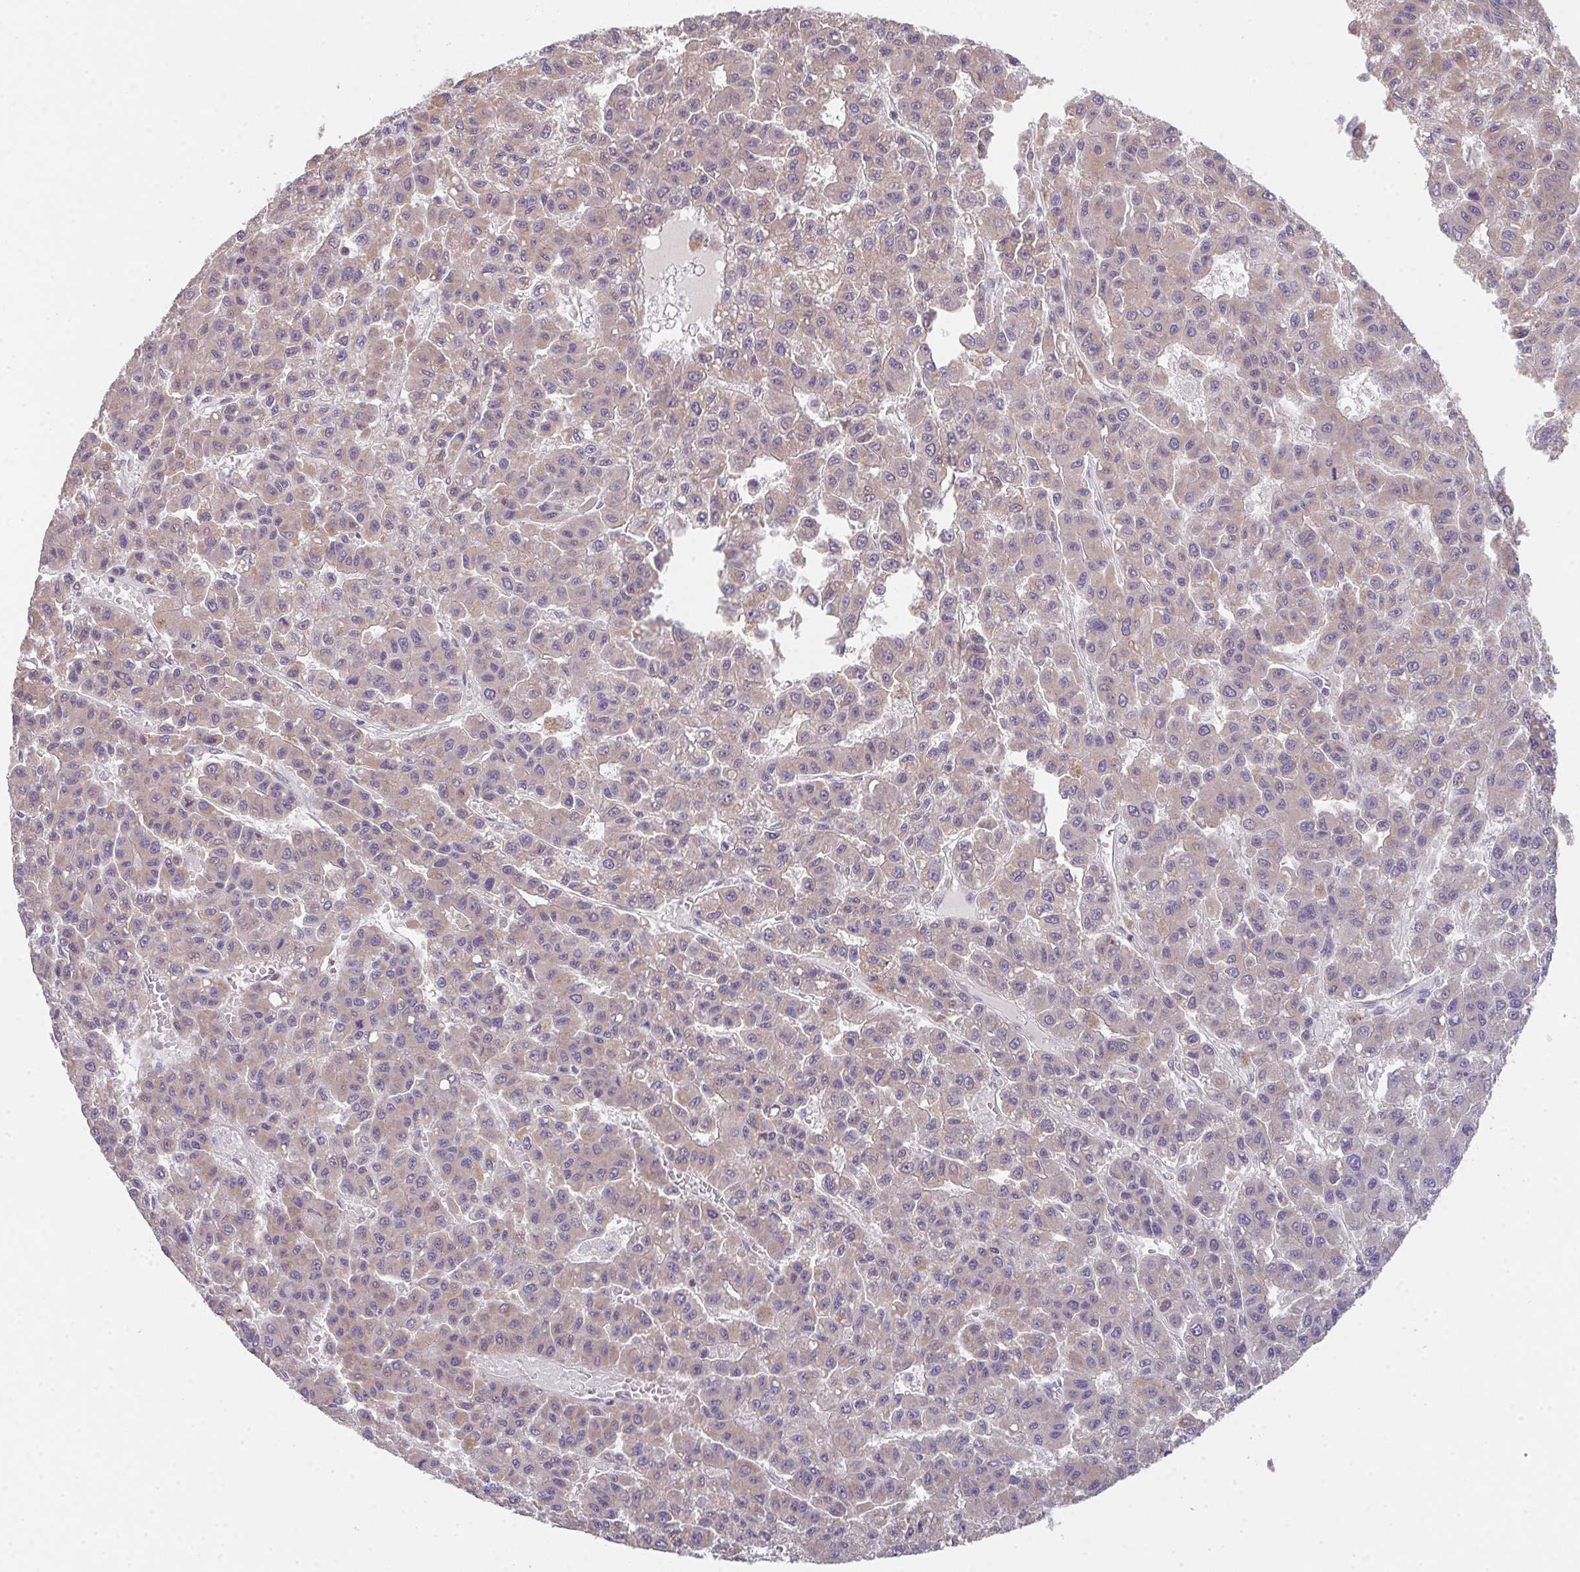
{"staining": {"intensity": "negative", "quantity": "none", "location": "none"}, "tissue": "liver cancer", "cell_type": "Tumor cells", "image_type": "cancer", "snomed": [{"axis": "morphology", "description": "Carcinoma, Hepatocellular, NOS"}, {"axis": "topography", "description": "Liver"}], "caption": "Human liver cancer (hepatocellular carcinoma) stained for a protein using IHC demonstrates no positivity in tumor cells.", "gene": "TSPAN31", "patient": {"sex": "male", "age": 70}}